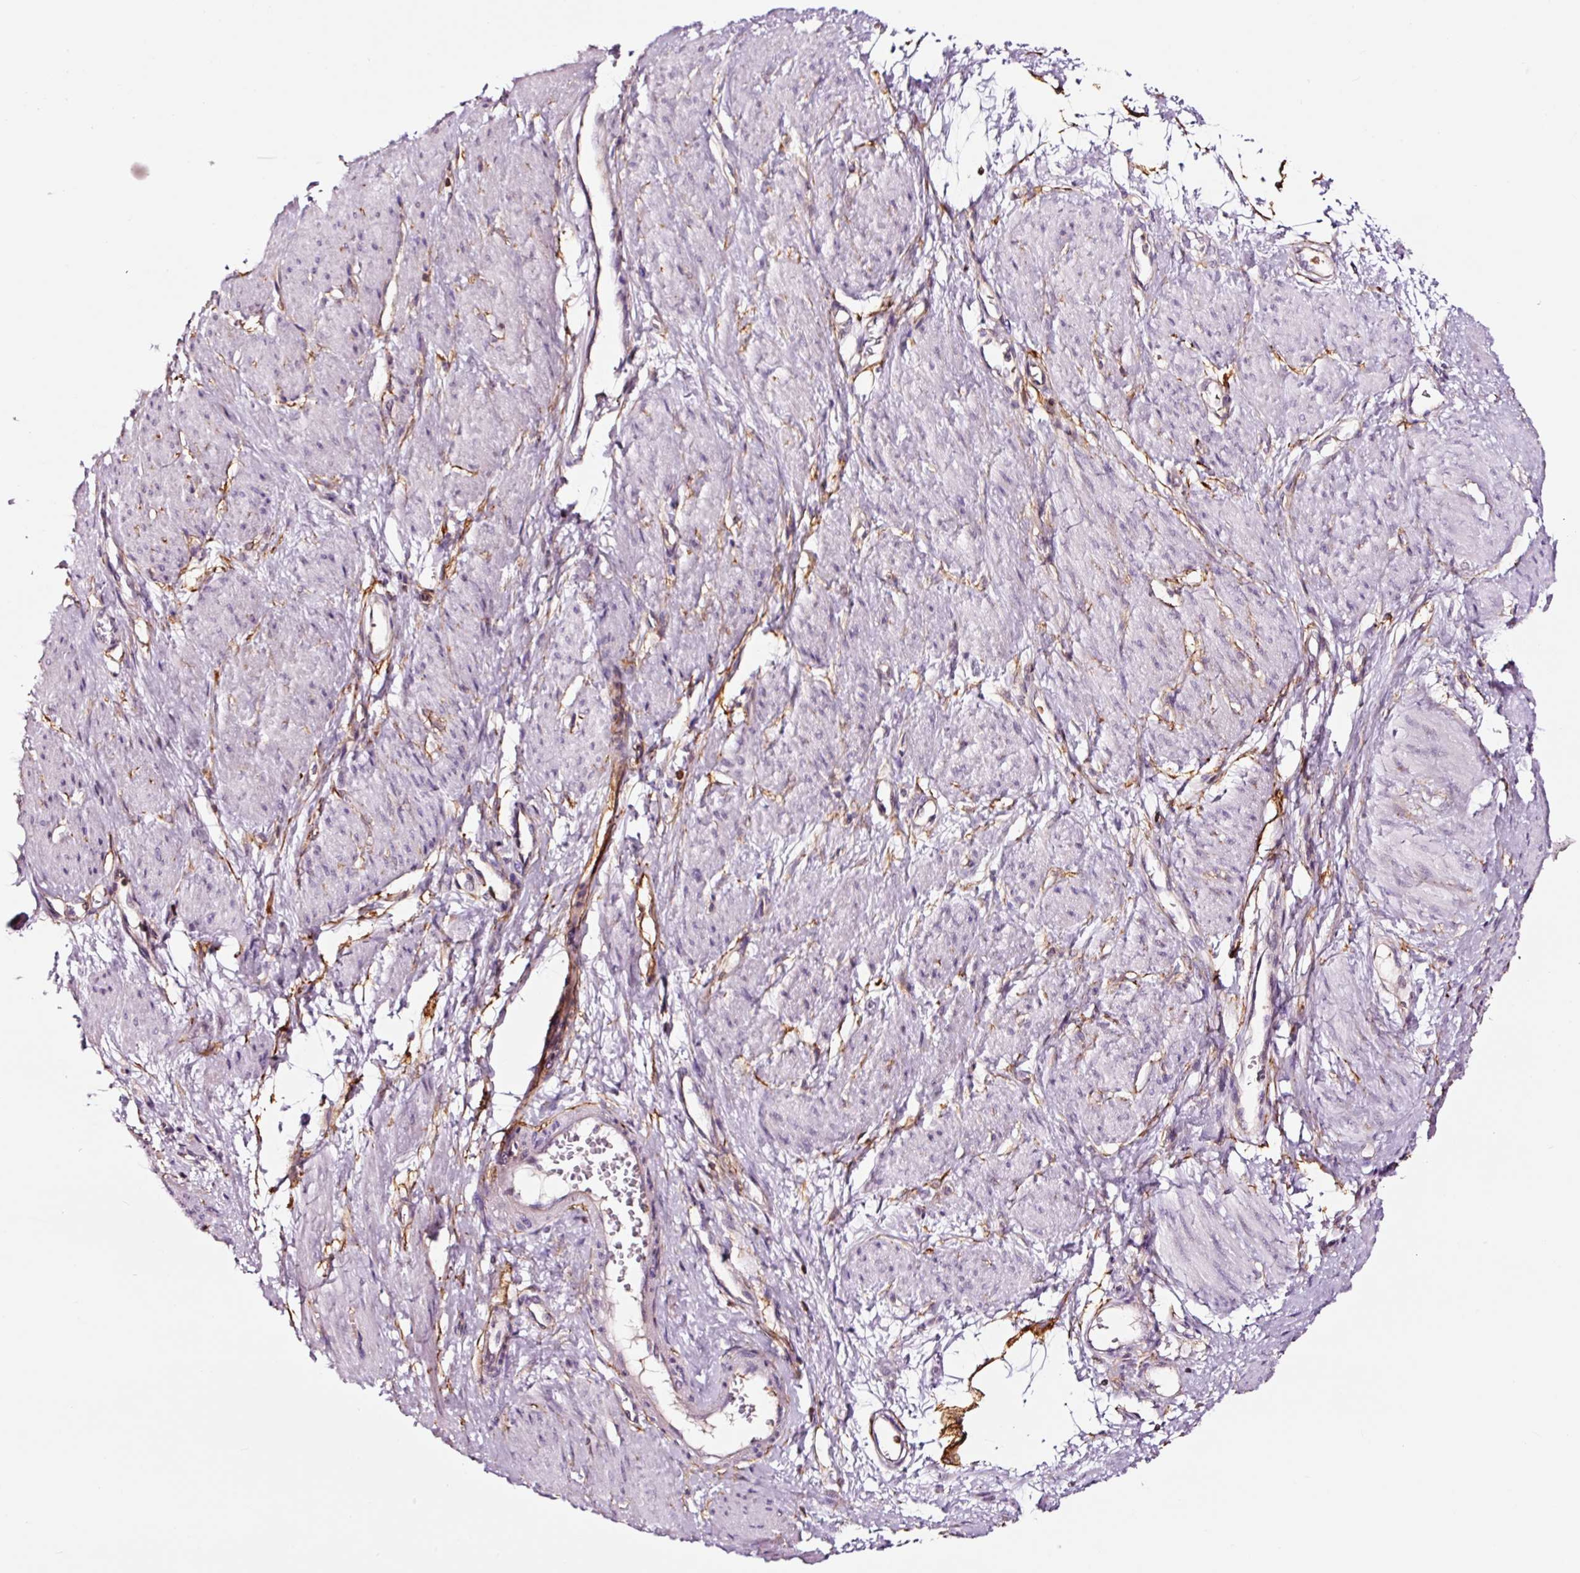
{"staining": {"intensity": "negative", "quantity": "none", "location": "none"}, "tissue": "smooth muscle", "cell_type": "Smooth muscle cells", "image_type": "normal", "snomed": [{"axis": "morphology", "description": "Normal tissue, NOS"}, {"axis": "topography", "description": "Smooth muscle"}, {"axis": "topography", "description": "Uterus"}], "caption": "High power microscopy micrograph of an immunohistochemistry (IHC) micrograph of normal smooth muscle, revealing no significant expression in smooth muscle cells. (Brightfield microscopy of DAB (3,3'-diaminobenzidine) immunohistochemistry (IHC) at high magnification).", "gene": "ADD3", "patient": {"sex": "female", "age": 39}}